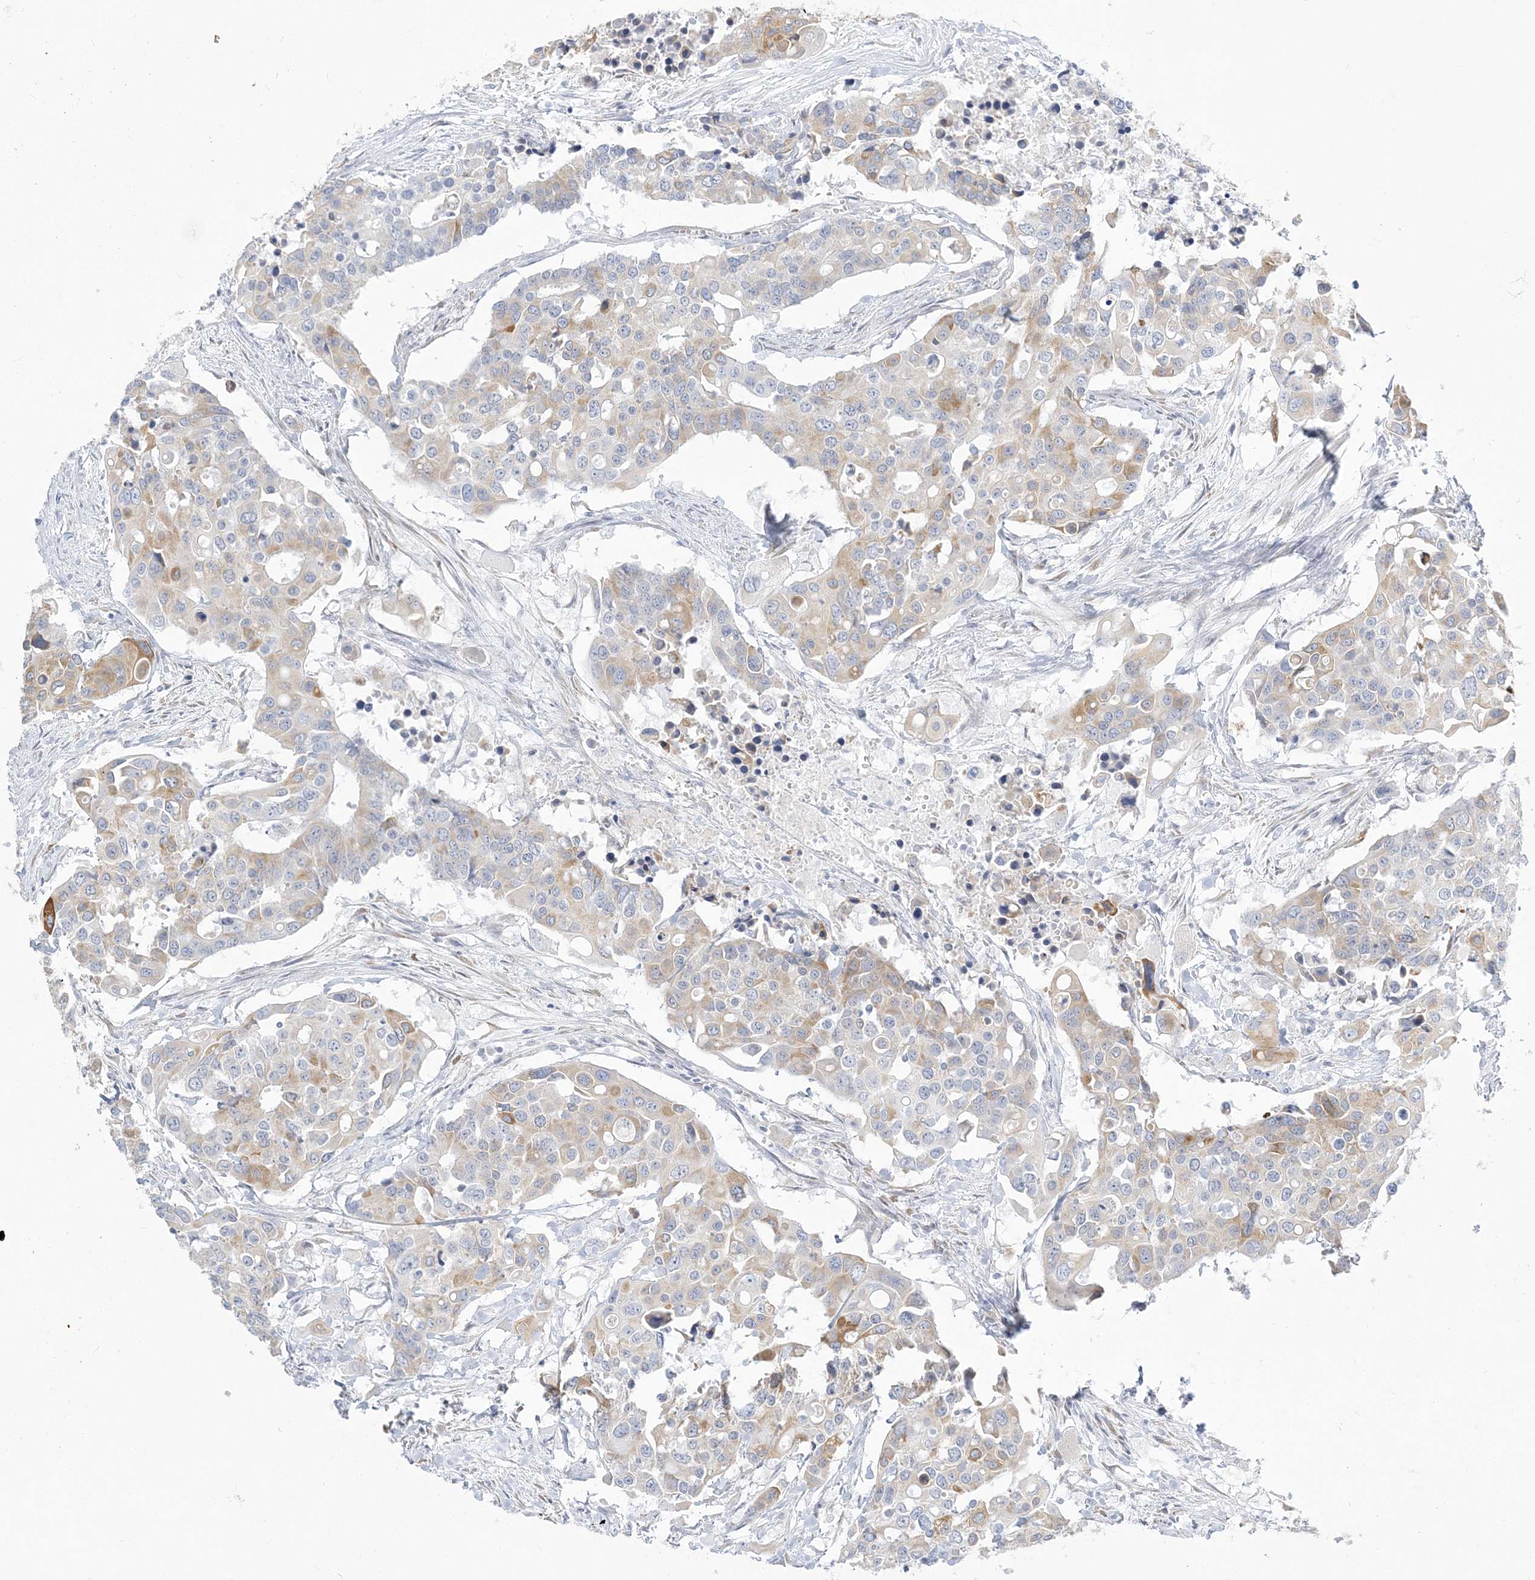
{"staining": {"intensity": "weak", "quantity": "<25%", "location": "cytoplasmic/membranous"}, "tissue": "colorectal cancer", "cell_type": "Tumor cells", "image_type": "cancer", "snomed": [{"axis": "morphology", "description": "Adenocarcinoma, NOS"}, {"axis": "topography", "description": "Colon"}], "caption": "An image of colorectal cancer (adenocarcinoma) stained for a protein demonstrates no brown staining in tumor cells.", "gene": "ZC3H6", "patient": {"sex": "male", "age": 77}}